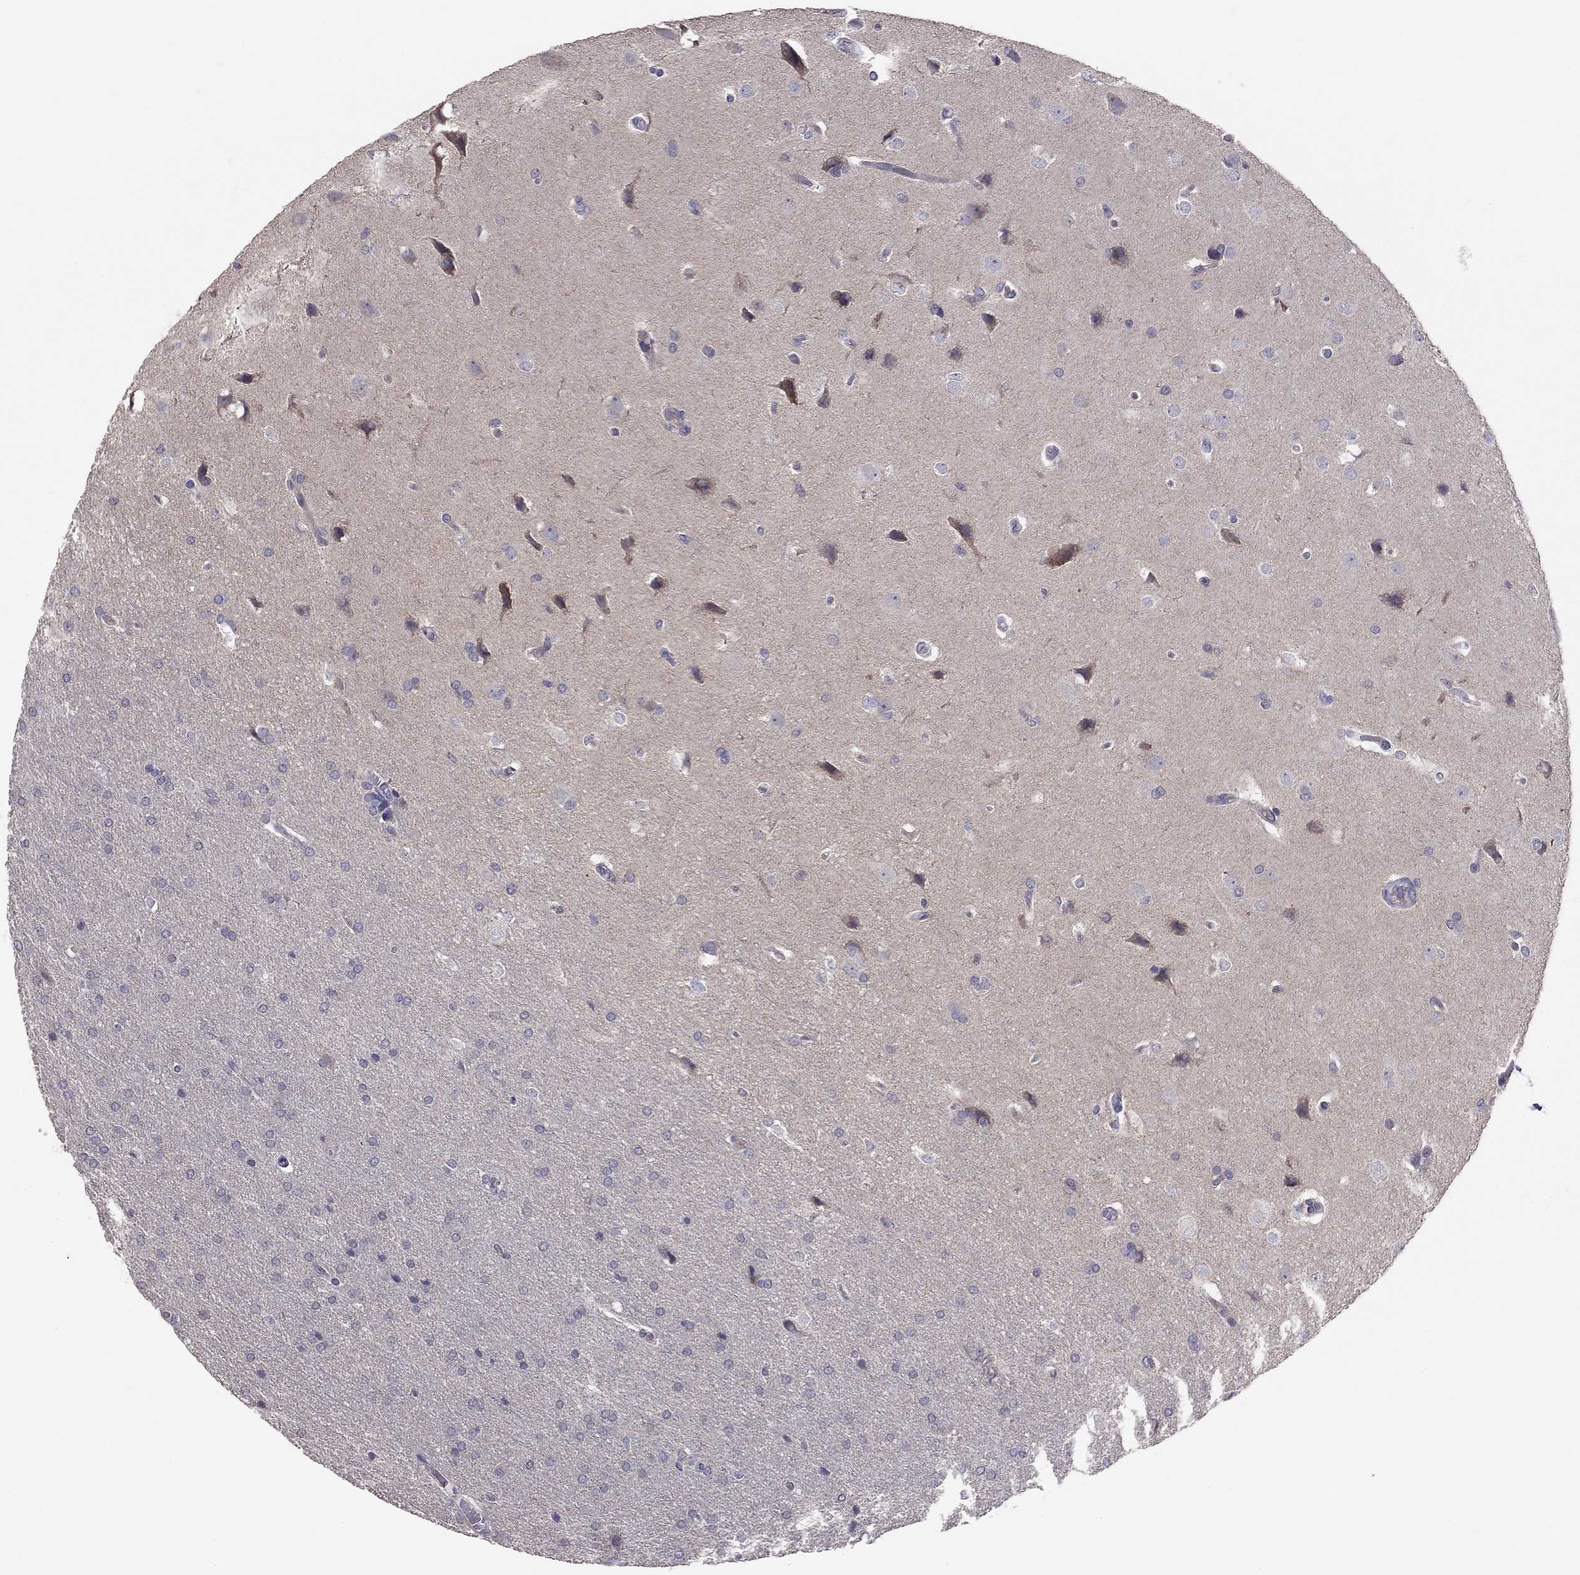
{"staining": {"intensity": "negative", "quantity": "none", "location": "none"}, "tissue": "glioma", "cell_type": "Tumor cells", "image_type": "cancer", "snomed": [{"axis": "morphology", "description": "Glioma, malignant, Low grade"}, {"axis": "topography", "description": "Brain"}], "caption": "This image is of malignant glioma (low-grade) stained with IHC to label a protein in brown with the nuclei are counter-stained blue. There is no staining in tumor cells.", "gene": "RTP5", "patient": {"sex": "female", "age": 32}}